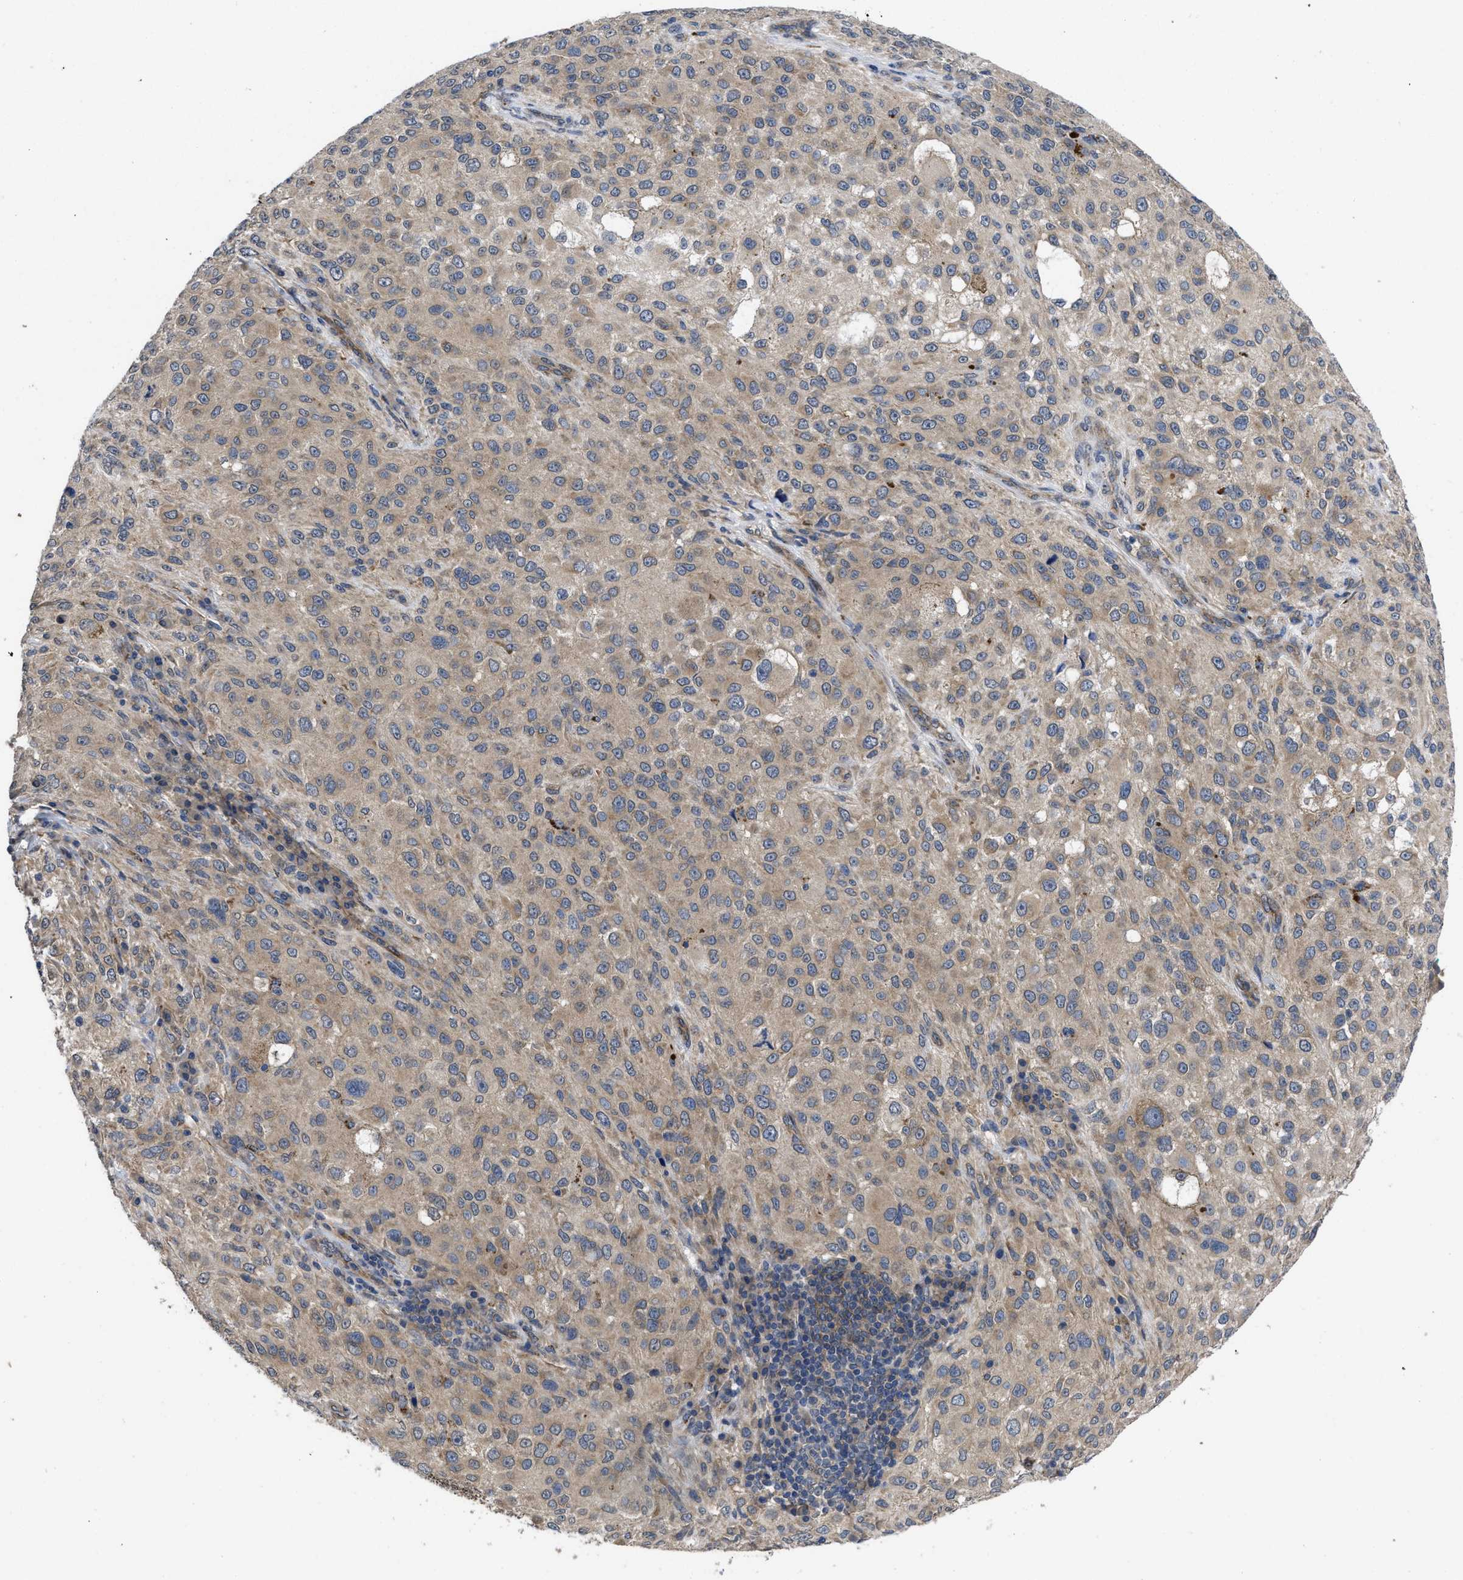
{"staining": {"intensity": "weak", "quantity": ">75%", "location": "cytoplasmic/membranous"}, "tissue": "melanoma", "cell_type": "Tumor cells", "image_type": "cancer", "snomed": [{"axis": "morphology", "description": "Necrosis, NOS"}, {"axis": "morphology", "description": "Malignant melanoma, NOS"}, {"axis": "topography", "description": "Skin"}], "caption": "A histopathology image of melanoma stained for a protein shows weak cytoplasmic/membranous brown staining in tumor cells. The protein of interest is stained brown, and the nuclei are stained in blue (DAB (3,3'-diaminobenzidine) IHC with brightfield microscopy, high magnification).", "gene": "PKD2", "patient": {"sex": "female", "age": 87}}